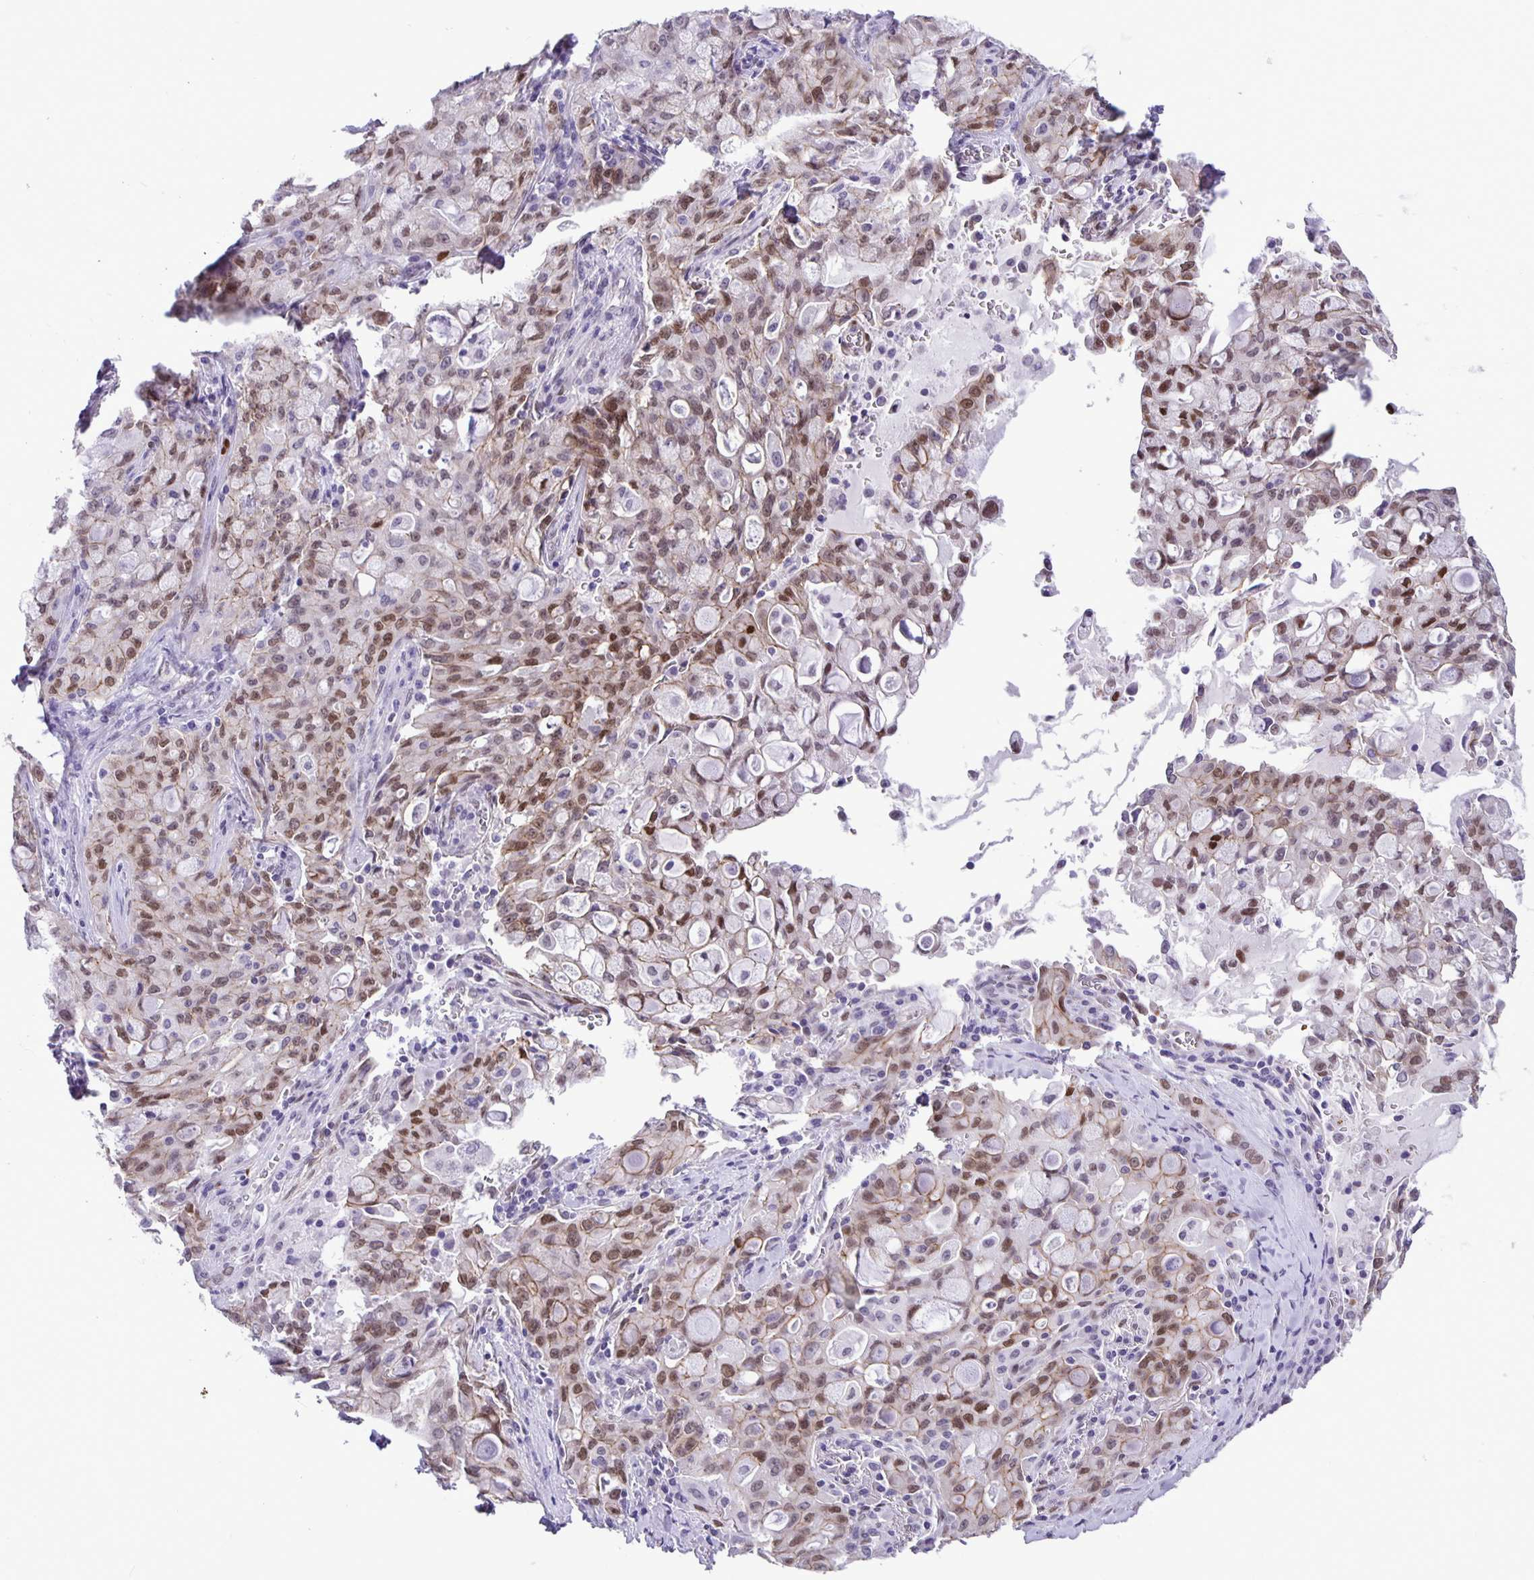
{"staining": {"intensity": "weak", "quantity": ">75%", "location": "cytoplasmic/membranous,nuclear"}, "tissue": "lung cancer", "cell_type": "Tumor cells", "image_type": "cancer", "snomed": [{"axis": "morphology", "description": "Adenocarcinoma, NOS"}, {"axis": "topography", "description": "Lung"}], "caption": "The immunohistochemical stain highlights weak cytoplasmic/membranous and nuclear positivity in tumor cells of adenocarcinoma (lung) tissue.", "gene": "FOSL2", "patient": {"sex": "female", "age": 44}}